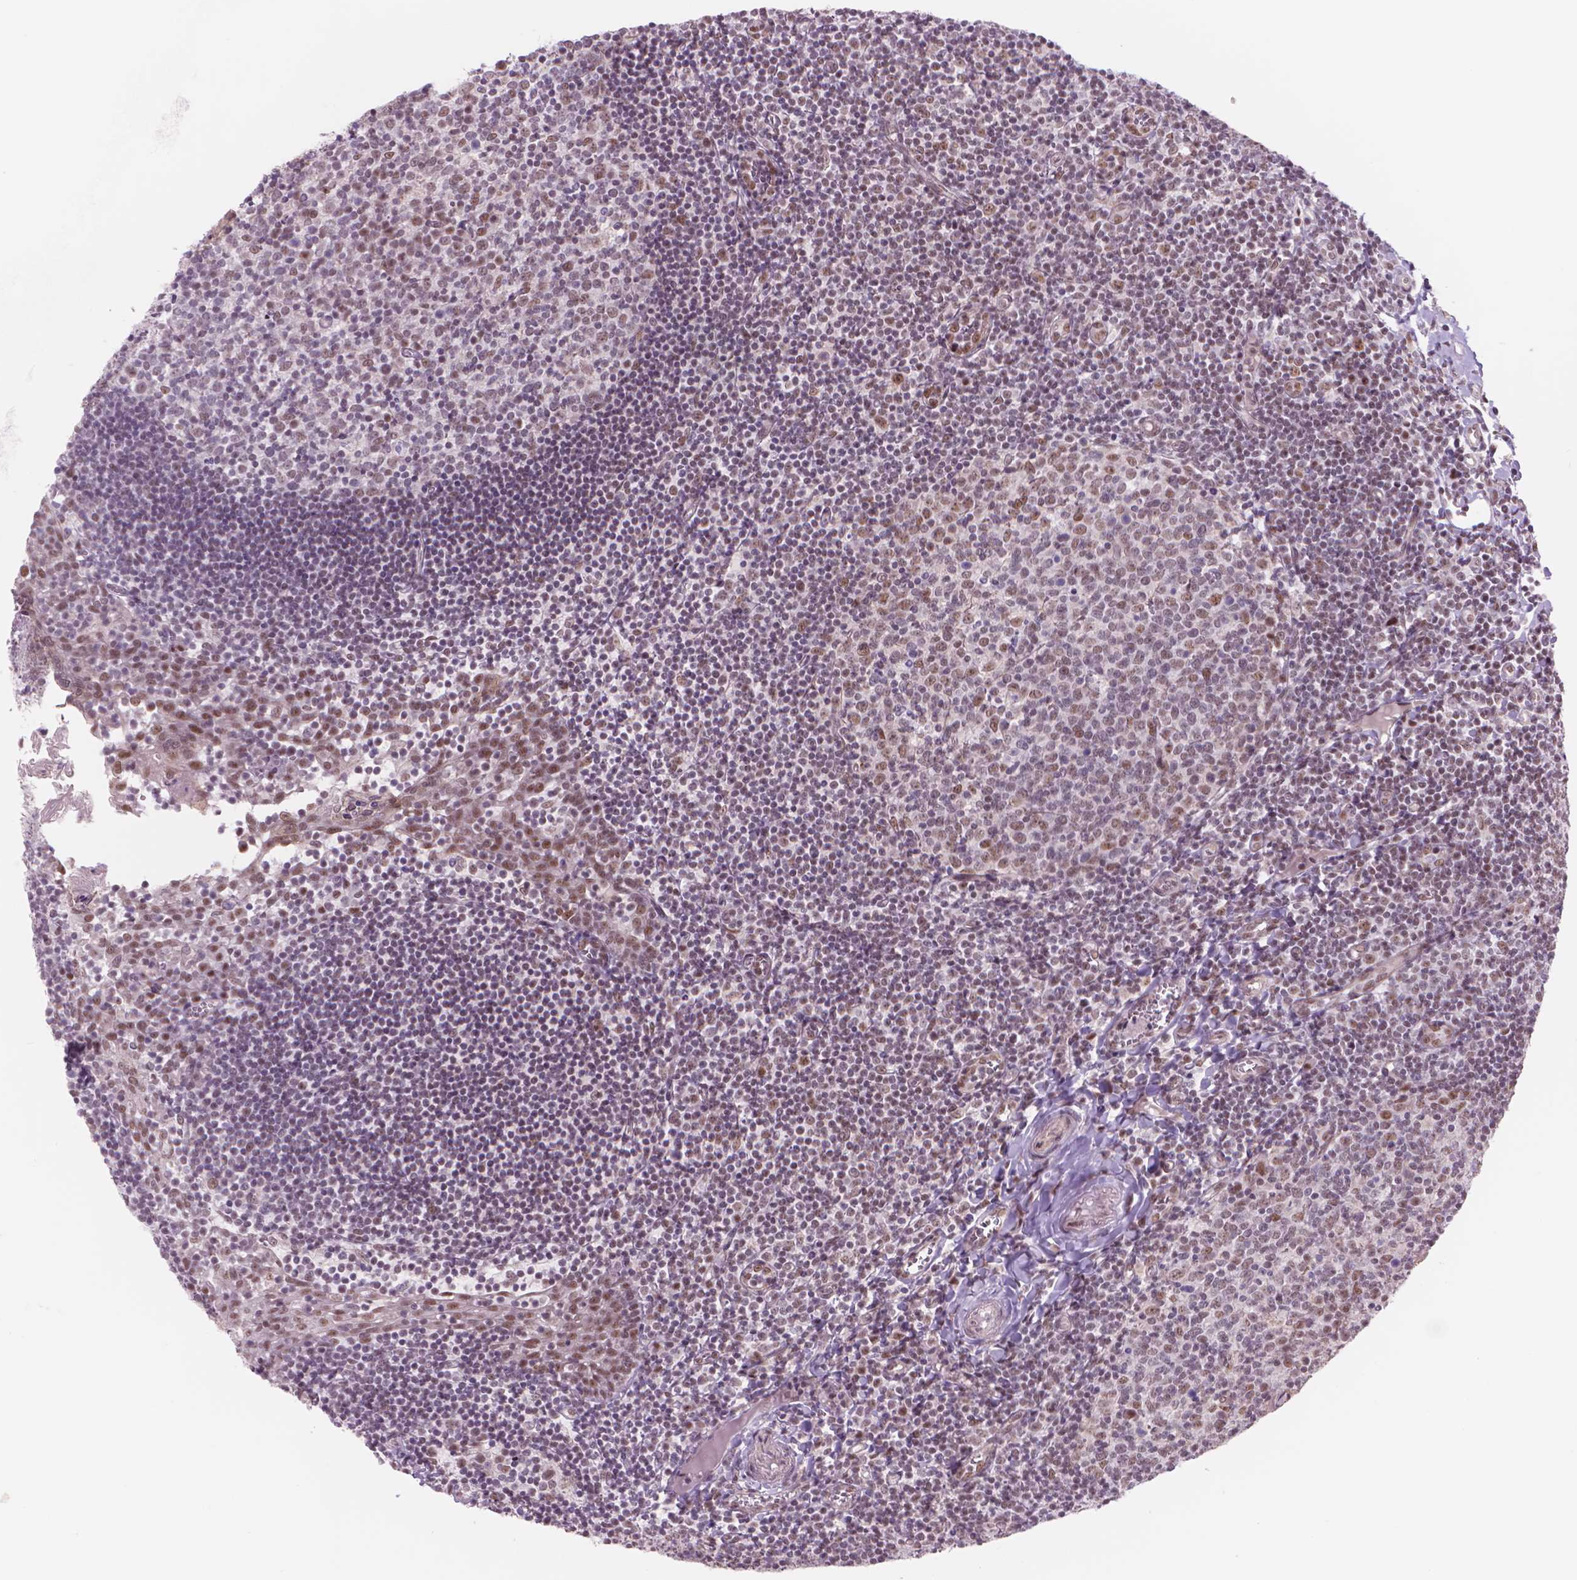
{"staining": {"intensity": "moderate", "quantity": "<25%", "location": "nuclear"}, "tissue": "lymph node", "cell_type": "Germinal center cells", "image_type": "normal", "snomed": [{"axis": "morphology", "description": "Normal tissue, NOS"}, {"axis": "topography", "description": "Lymph node"}], "caption": "Lymph node stained with a brown dye reveals moderate nuclear positive expression in about <25% of germinal center cells.", "gene": "POLR3D", "patient": {"sex": "female", "age": 21}}